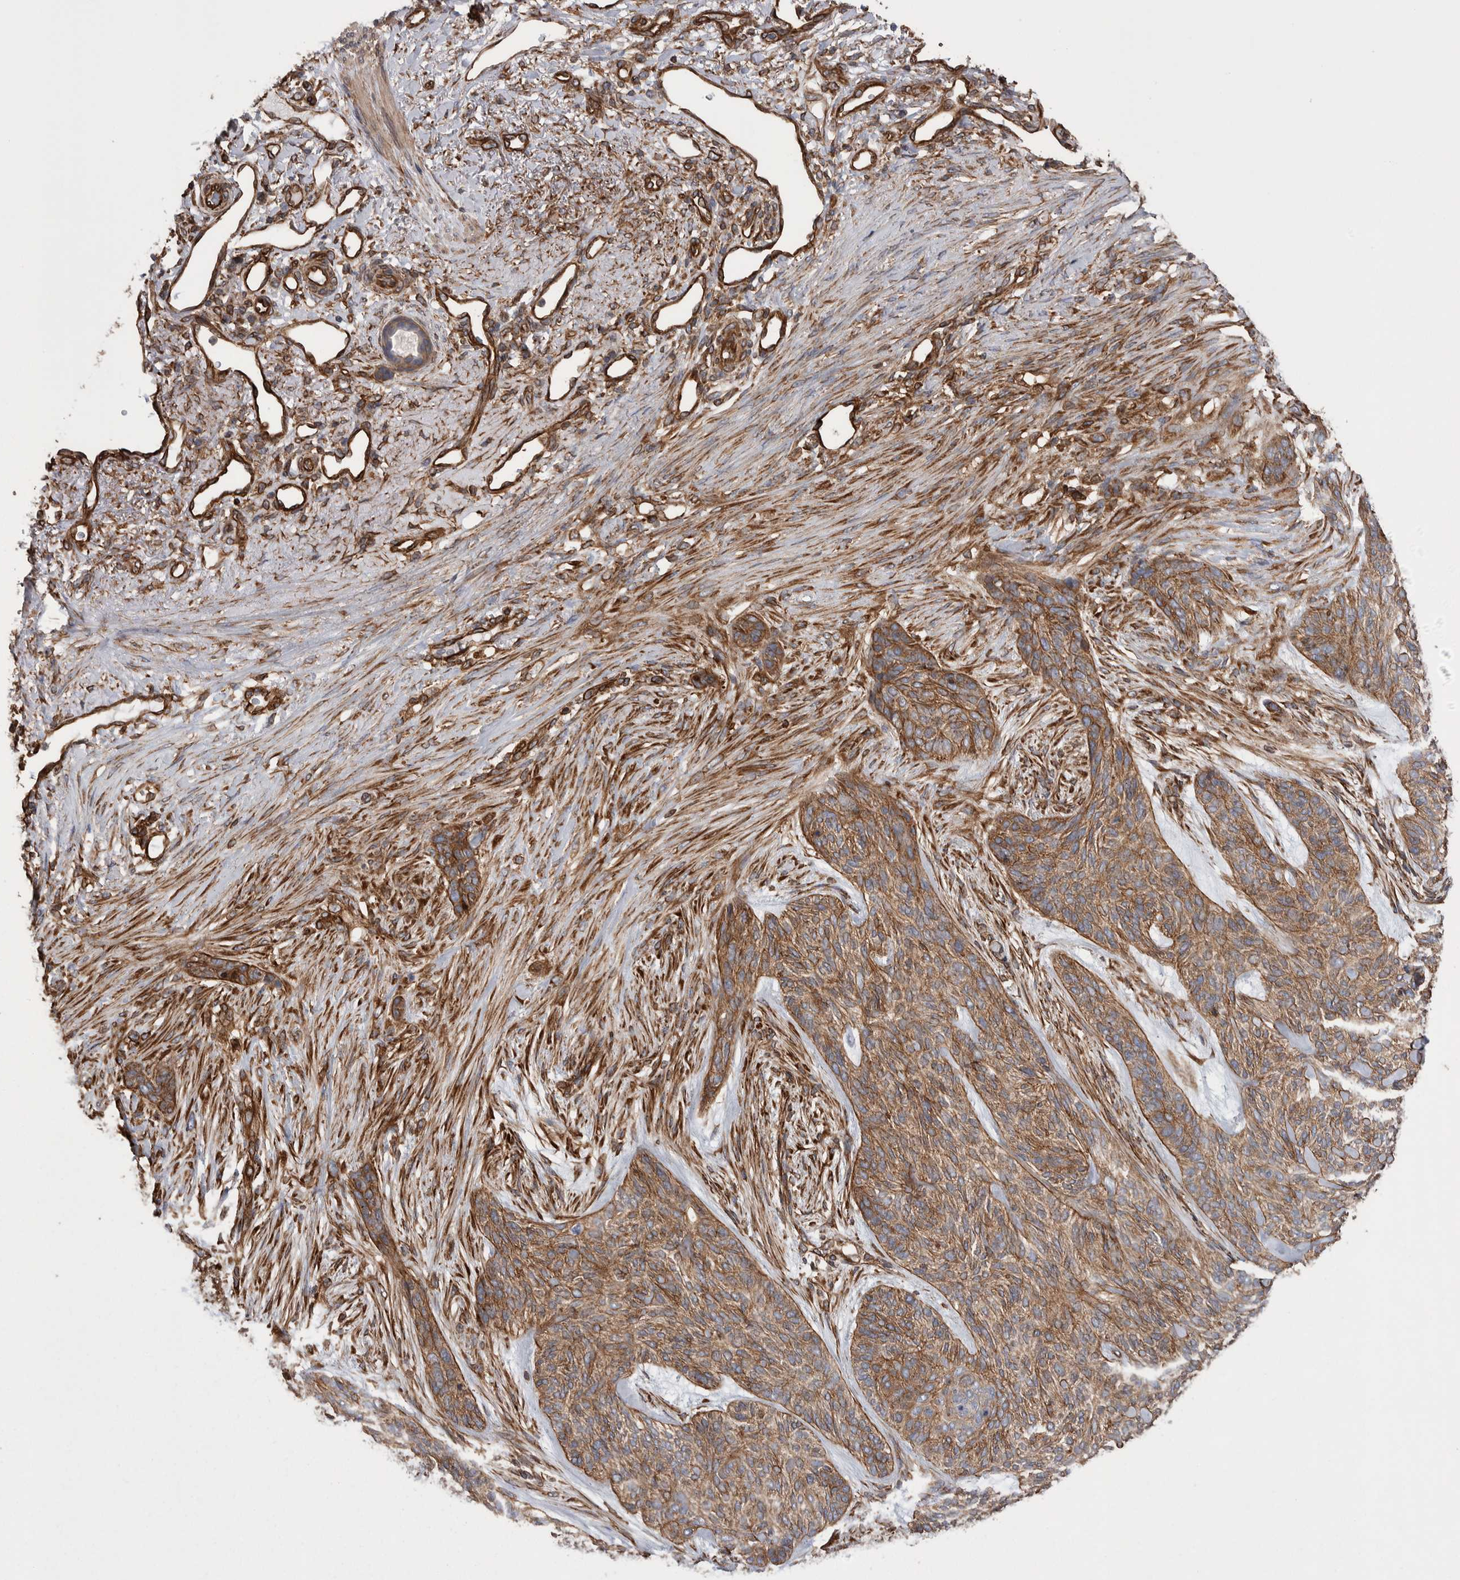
{"staining": {"intensity": "moderate", "quantity": ">75%", "location": "cytoplasmic/membranous"}, "tissue": "skin cancer", "cell_type": "Tumor cells", "image_type": "cancer", "snomed": [{"axis": "morphology", "description": "Basal cell carcinoma"}, {"axis": "topography", "description": "Skin"}], "caption": "Basal cell carcinoma (skin) stained with immunohistochemistry reveals moderate cytoplasmic/membranous staining in approximately >75% of tumor cells. (DAB (3,3'-diaminobenzidine) IHC, brown staining for protein, blue staining for nuclei).", "gene": "KIF12", "patient": {"sex": "male", "age": 55}}